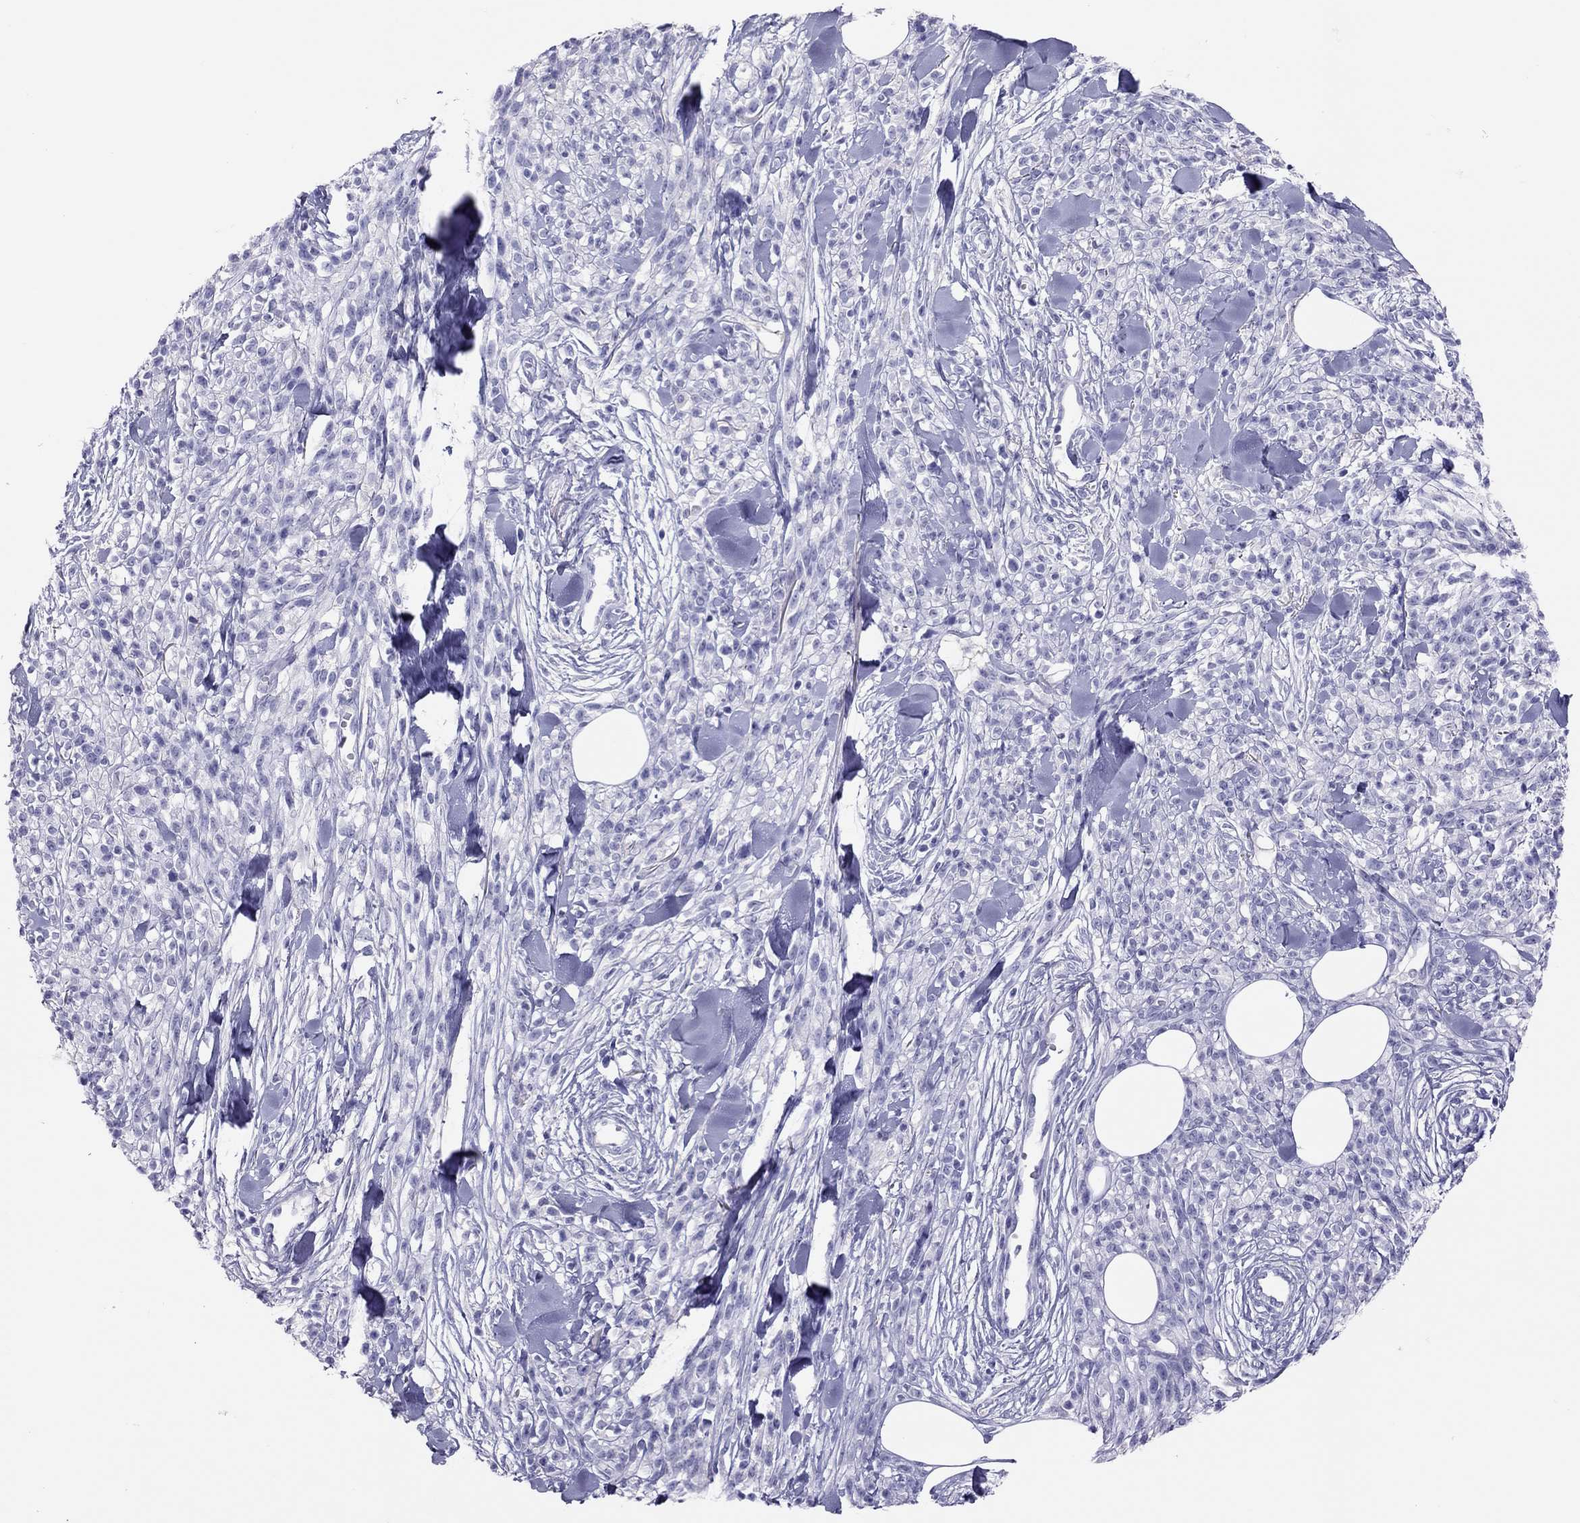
{"staining": {"intensity": "negative", "quantity": "none", "location": "none"}, "tissue": "melanoma", "cell_type": "Tumor cells", "image_type": "cancer", "snomed": [{"axis": "morphology", "description": "Malignant melanoma, NOS"}, {"axis": "topography", "description": "Skin"}, {"axis": "topography", "description": "Skin of trunk"}], "caption": "Image shows no protein positivity in tumor cells of malignant melanoma tissue.", "gene": "PSMB11", "patient": {"sex": "male", "age": 74}}